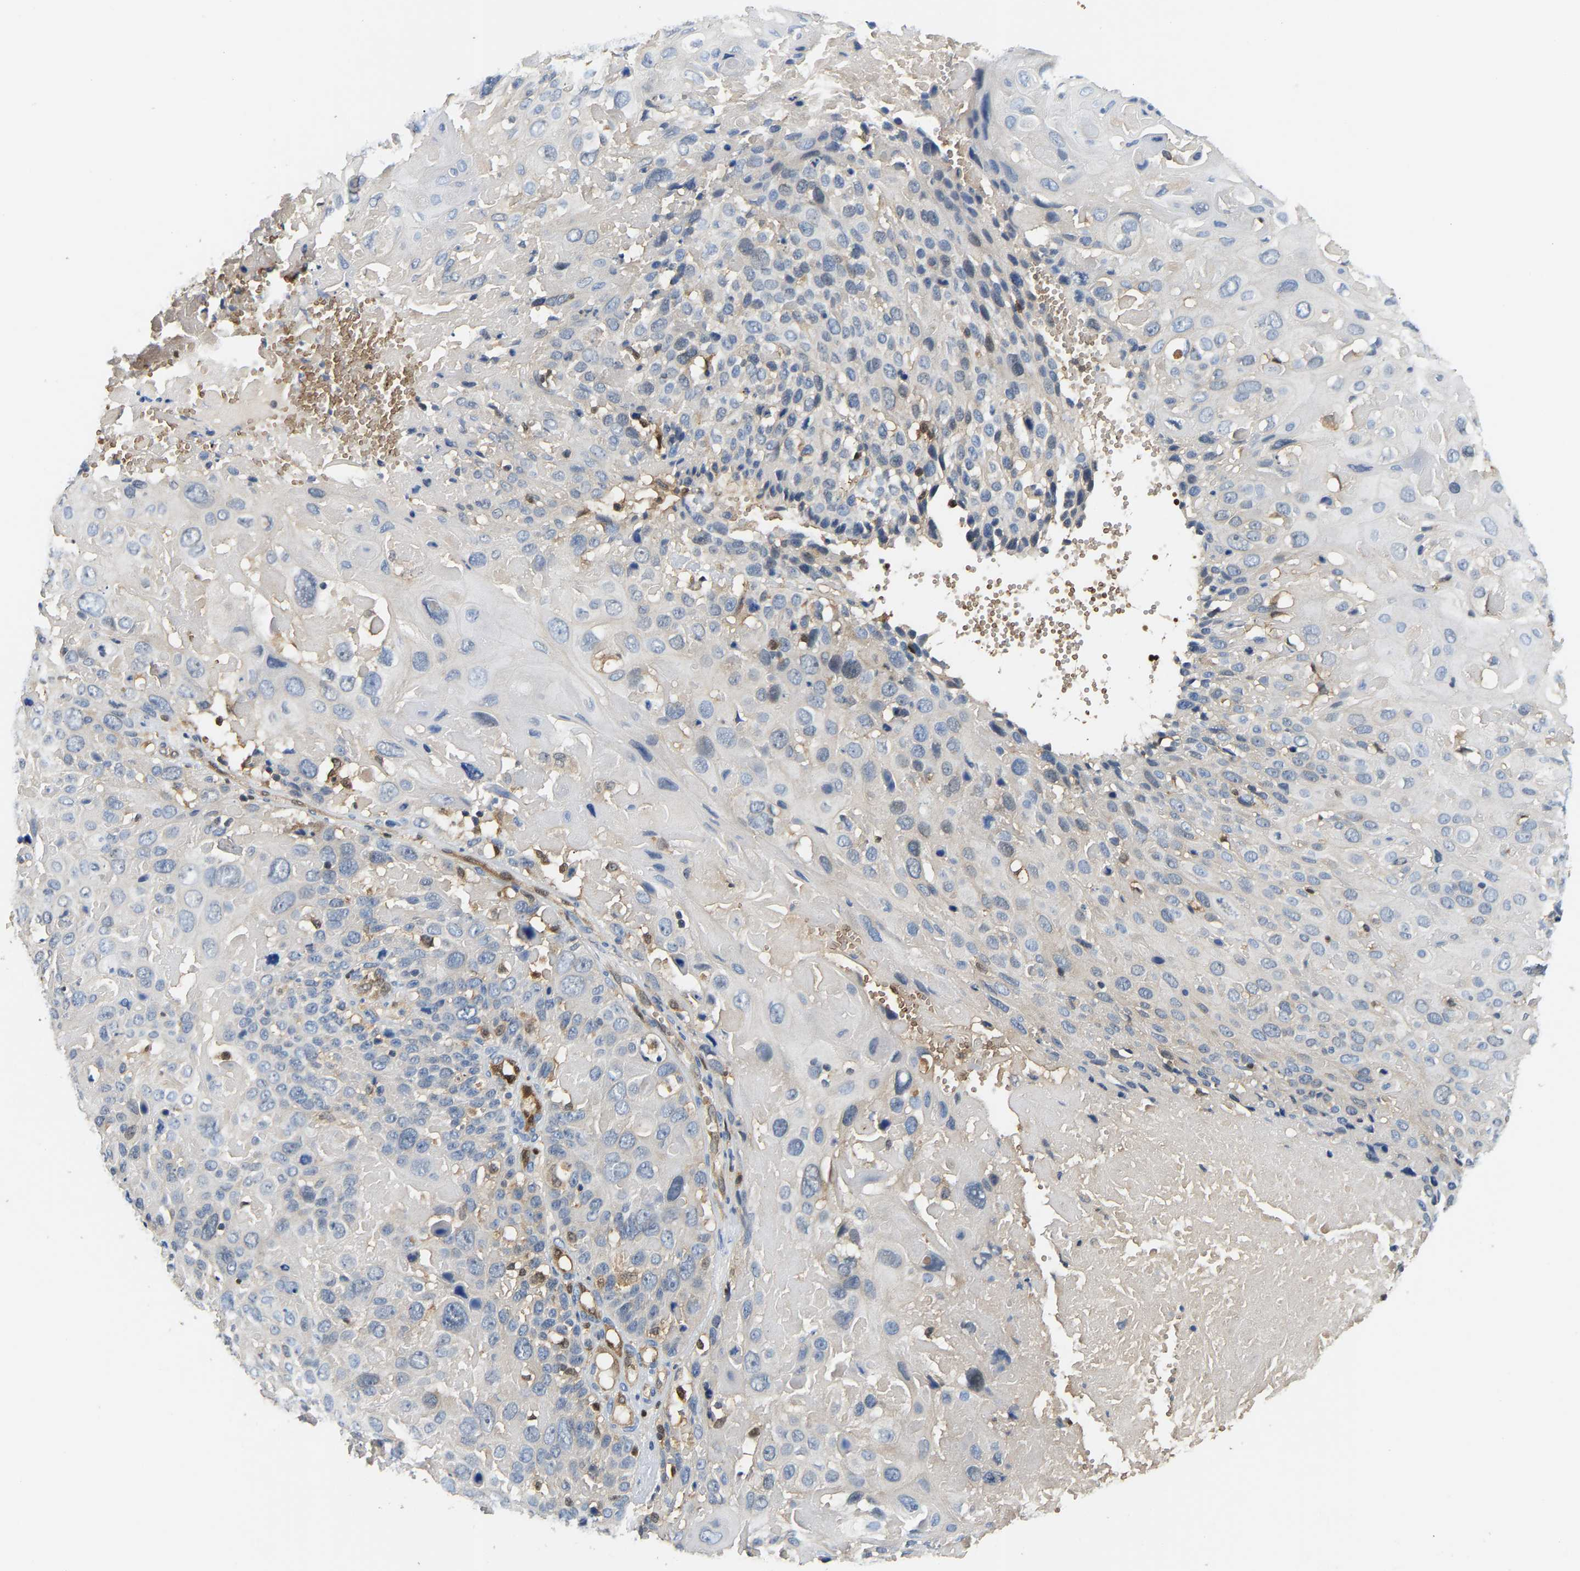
{"staining": {"intensity": "negative", "quantity": "none", "location": "none"}, "tissue": "cervical cancer", "cell_type": "Tumor cells", "image_type": "cancer", "snomed": [{"axis": "morphology", "description": "Squamous cell carcinoma, NOS"}, {"axis": "topography", "description": "Cervix"}], "caption": "This is an immunohistochemistry (IHC) photomicrograph of cervical cancer. There is no positivity in tumor cells.", "gene": "GIMAP7", "patient": {"sex": "female", "age": 74}}